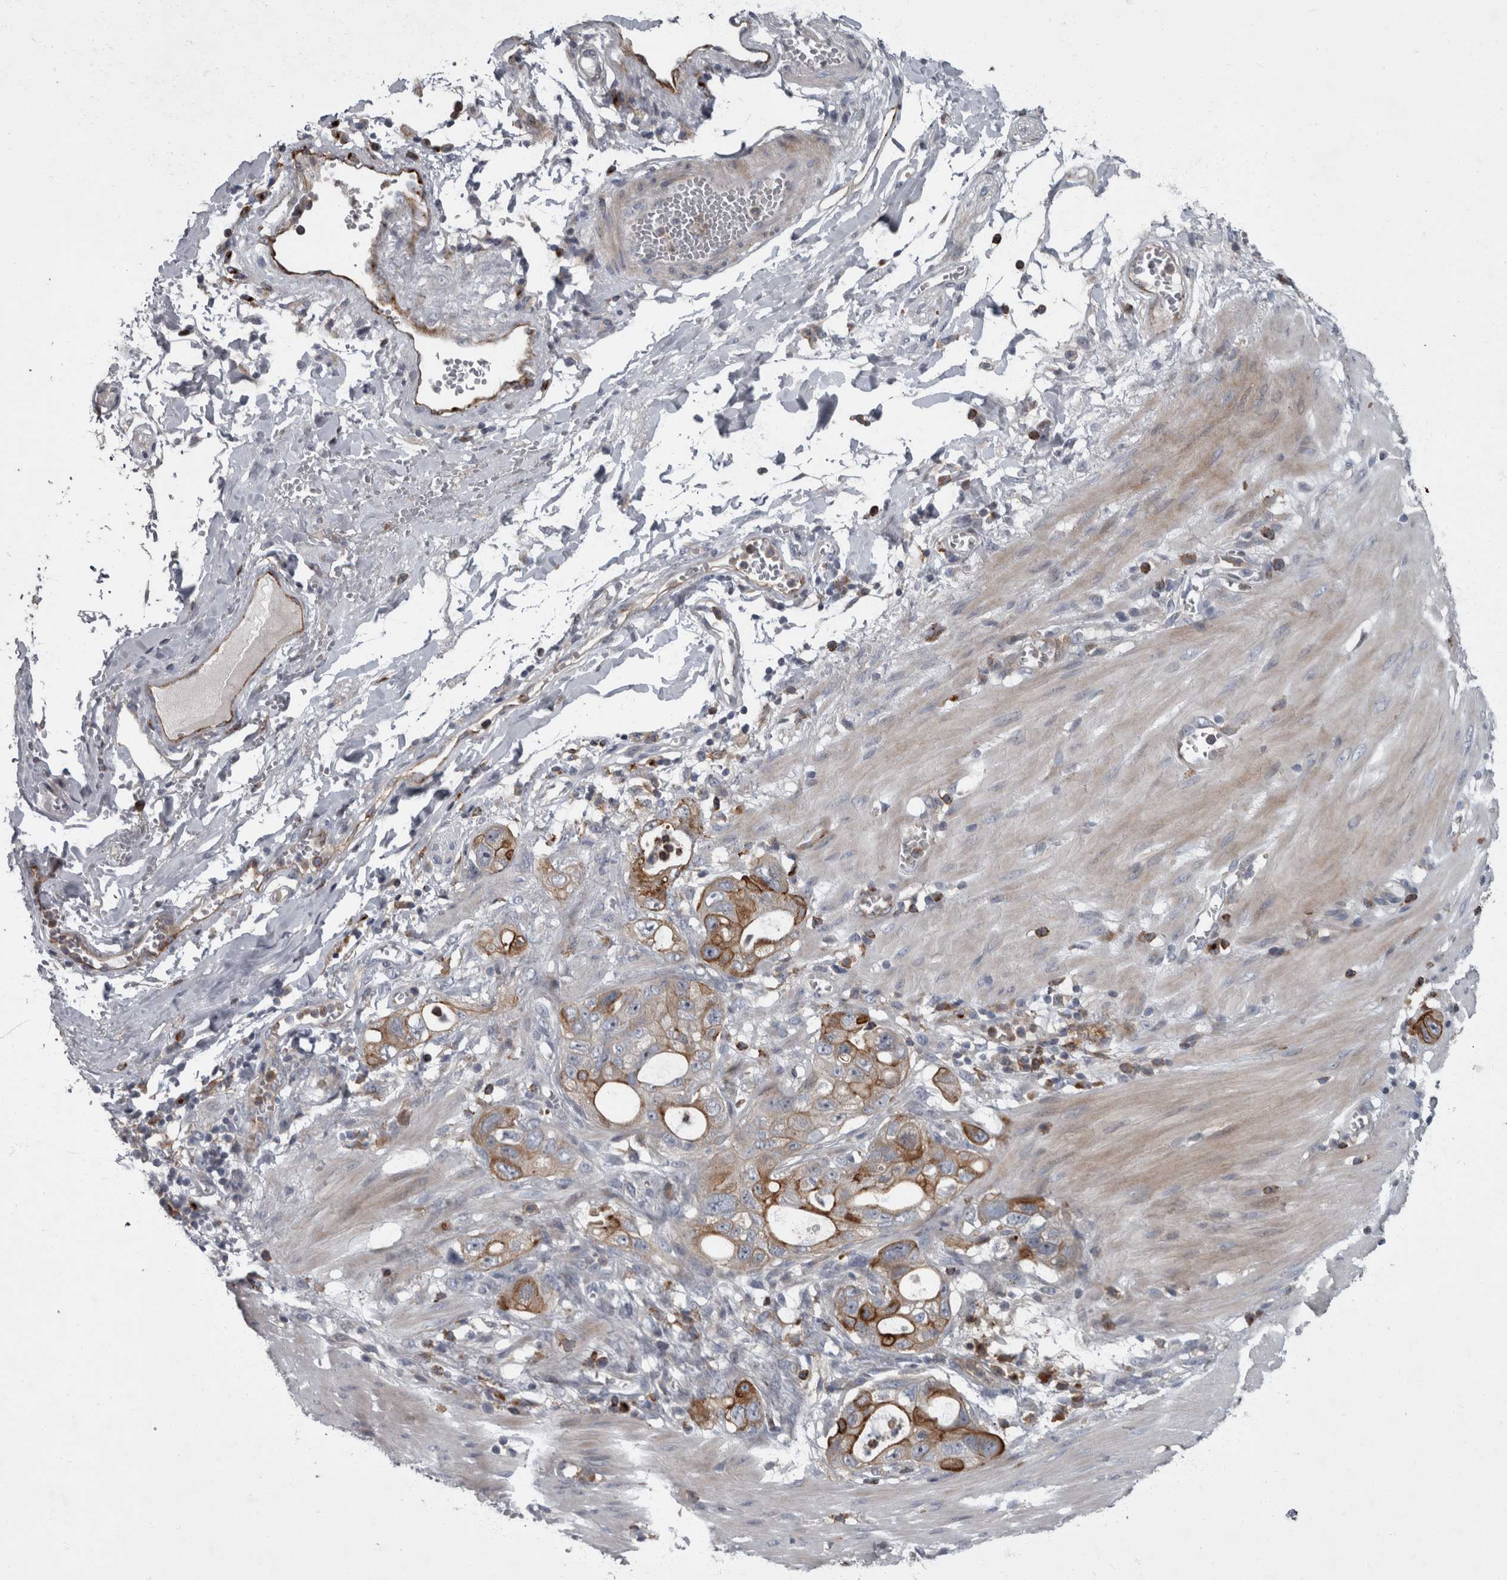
{"staining": {"intensity": "moderate", "quantity": ">75%", "location": "cytoplasmic/membranous"}, "tissue": "stomach cancer", "cell_type": "Tumor cells", "image_type": "cancer", "snomed": [{"axis": "morphology", "description": "Adenocarcinoma, NOS"}, {"axis": "topography", "description": "Stomach"}, {"axis": "topography", "description": "Stomach, lower"}], "caption": "Stomach adenocarcinoma stained for a protein demonstrates moderate cytoplasmic/membranous positivity in tumor cells. Nuclei are stained in blue.", "gene": "CDC42BPG", "patient": {"sex": "female", "age": 48}}